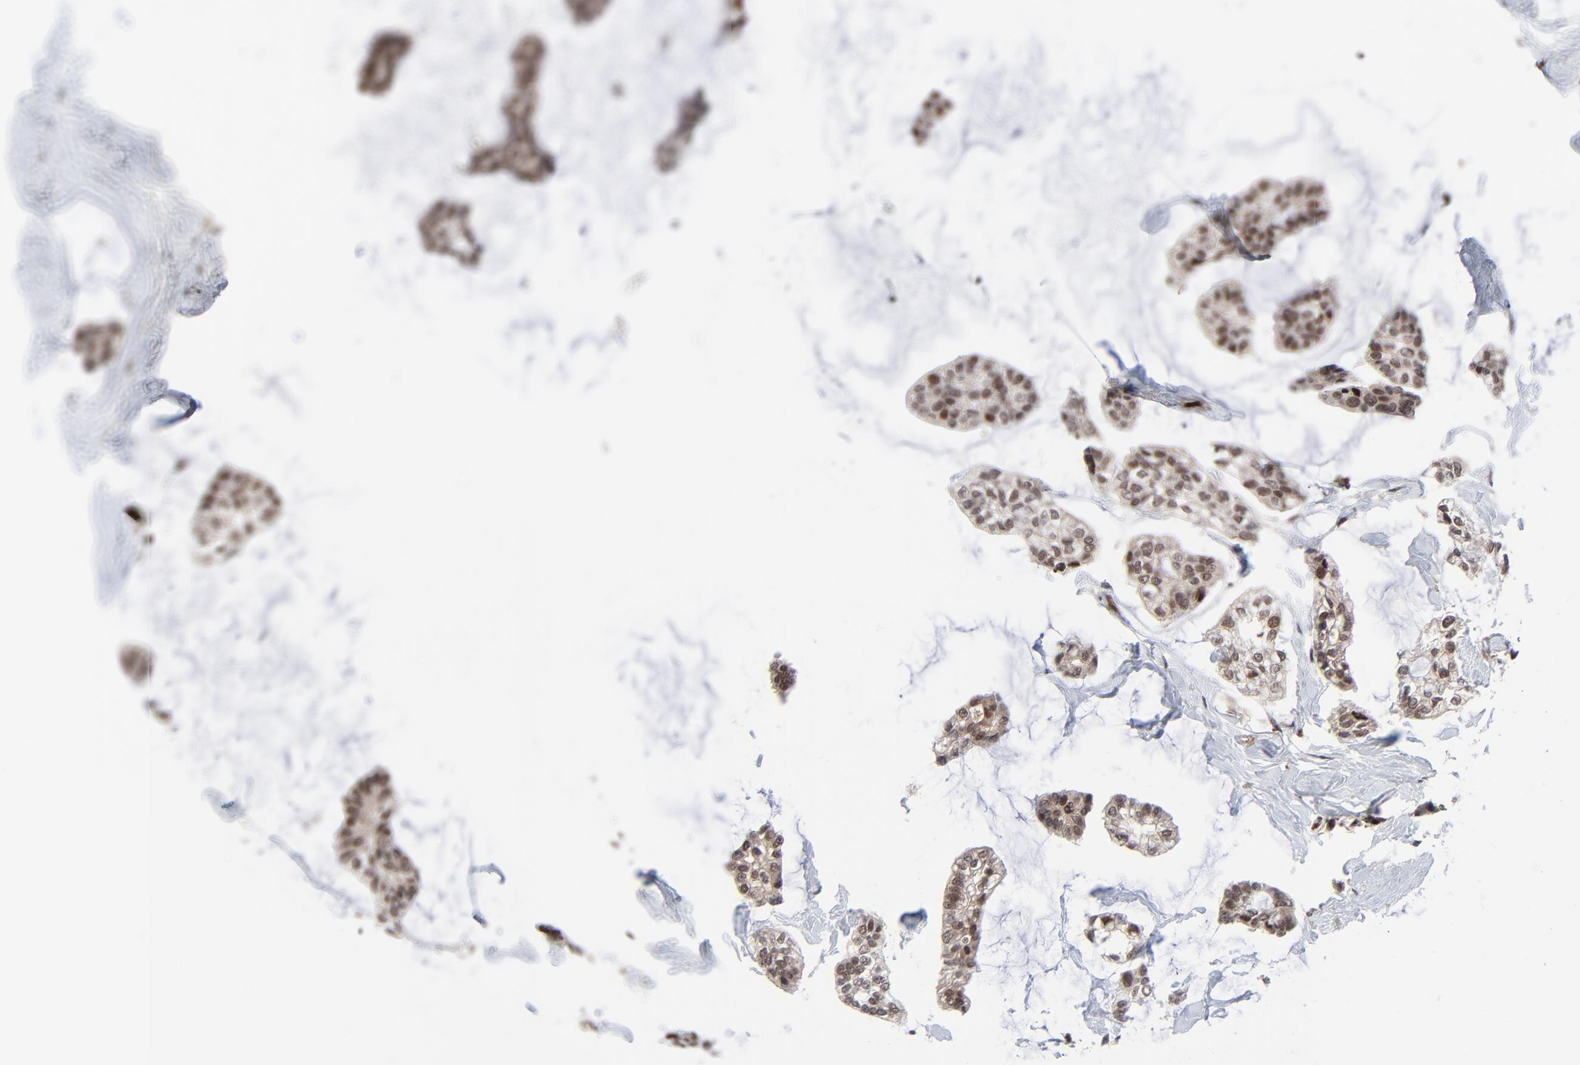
{"staining": {"intensity": "weak", "quantity": ">75%", "location": "cytoplasmic/membranous,nuclear"}, "tissue": "breast cancer", "cell_type": "Tumor cells", "image_type": "cancer", "snomed": [{"axis": "morphology", "description": "Duct carcinoma"}, {"axis": "topography", "description": "Breast"}], "caption": "Infiltrating ductal carcinoma (breast) stained with IHC displays weak cytoplasmic/membranous and nuclear expression in about >75% of tumor cells. Nuclei are stained in blue.", "gene": "CASP10", "patient": {"sex": "female", "age": 93}}